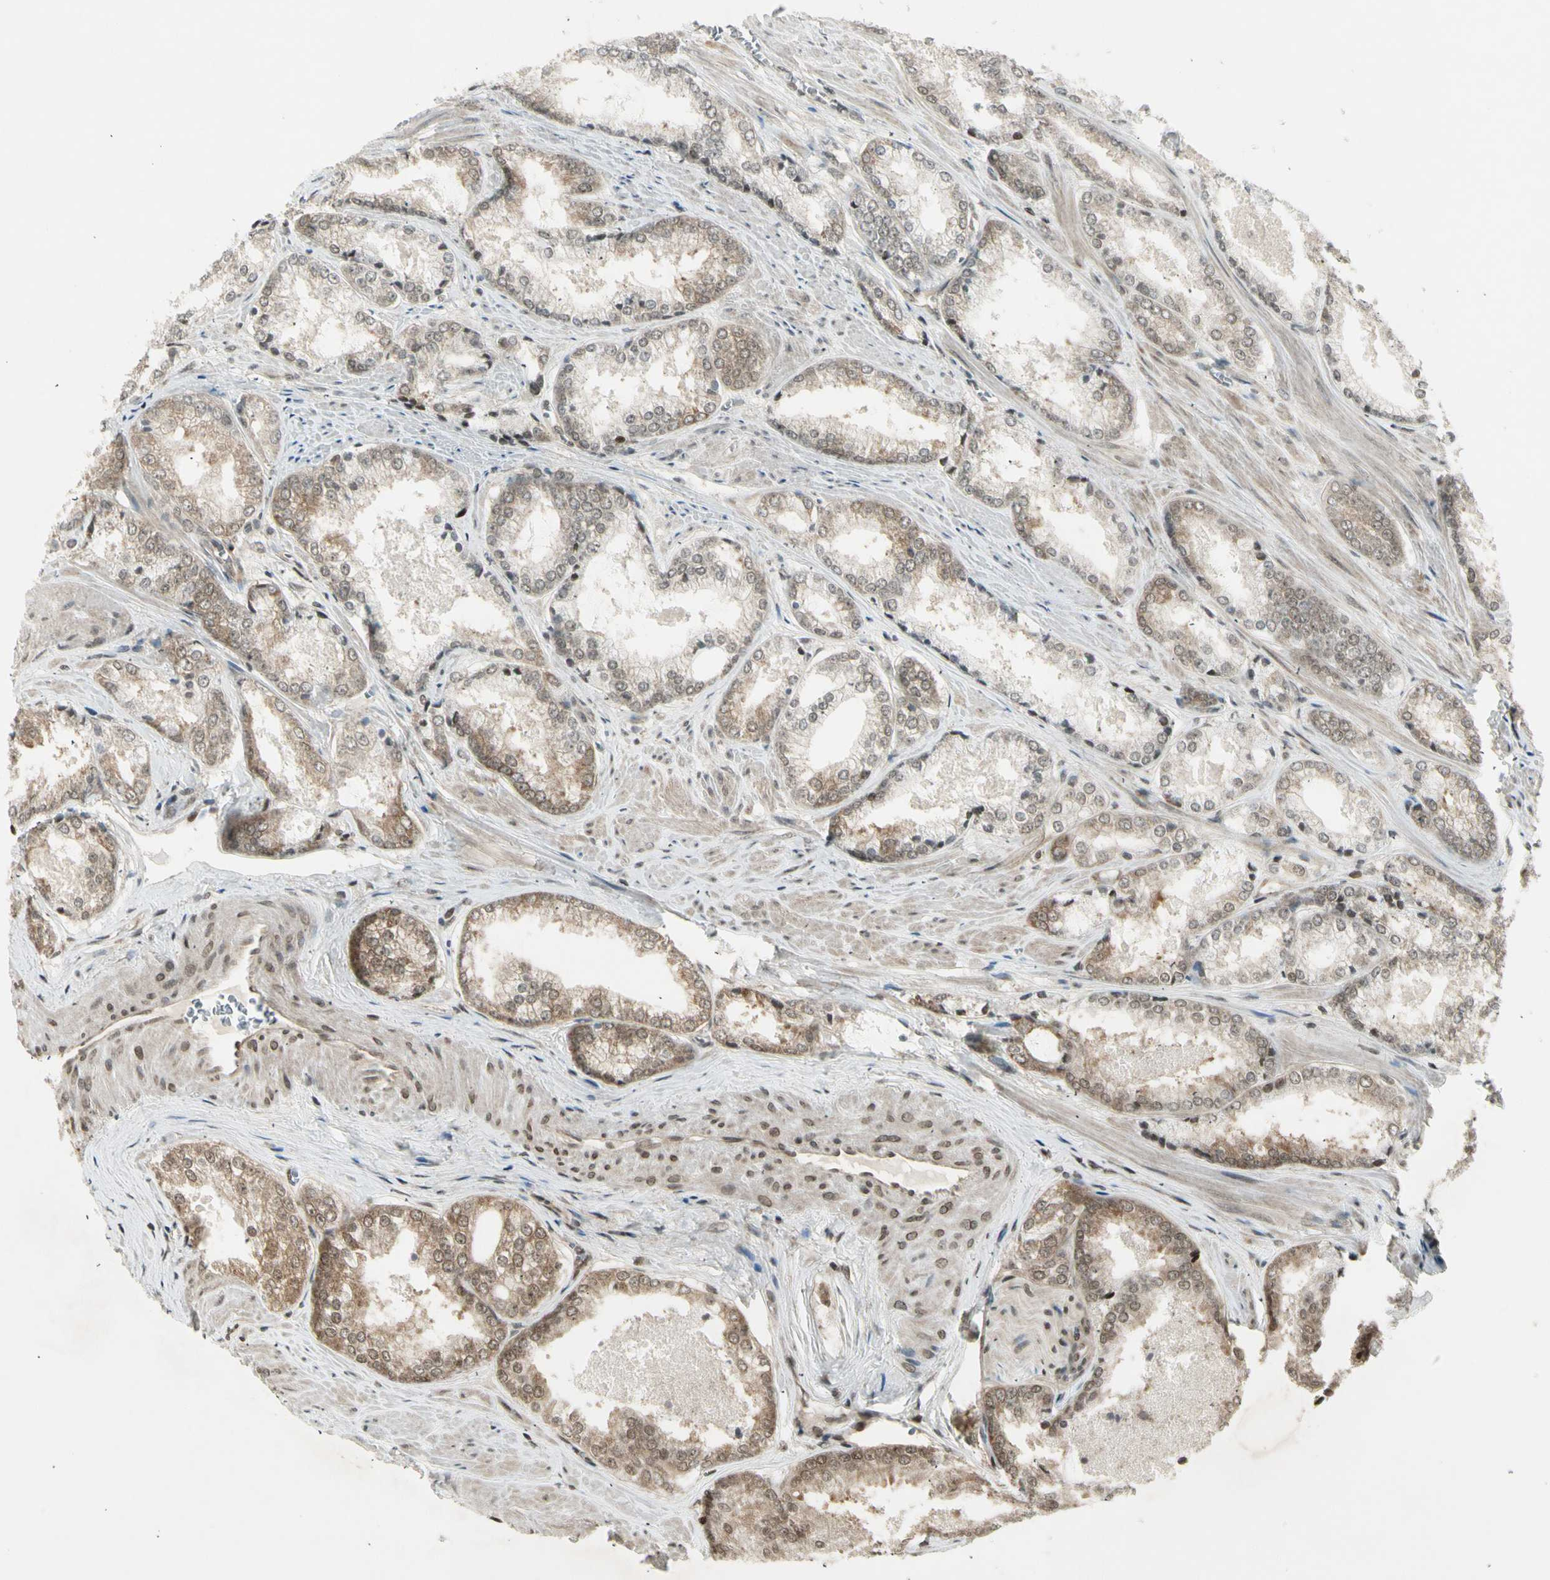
{"staining": {"intensity": "weak", "quantity": "25%-75%", "location": "cytoplasmic/membranous"}, "tissue": "prostate cancer", "cell_type": "Tumor cells", "image_type": "cancer", "snomed": [{"axis": "morphology", "description": "Adenocarcinoma, Low grade"}, {"axis": "topography", "description": "Prostate"}], "caption": "Immunohistochemical staining of human adenocarcinoma (low-grade) (prostate) exhibits low levels of weak cytoplasmic/membranous protein staining in approximately 25%-75% of tumor cells.", "gene": "SMN2", "patient": {"sex": "male", "age": 64}}